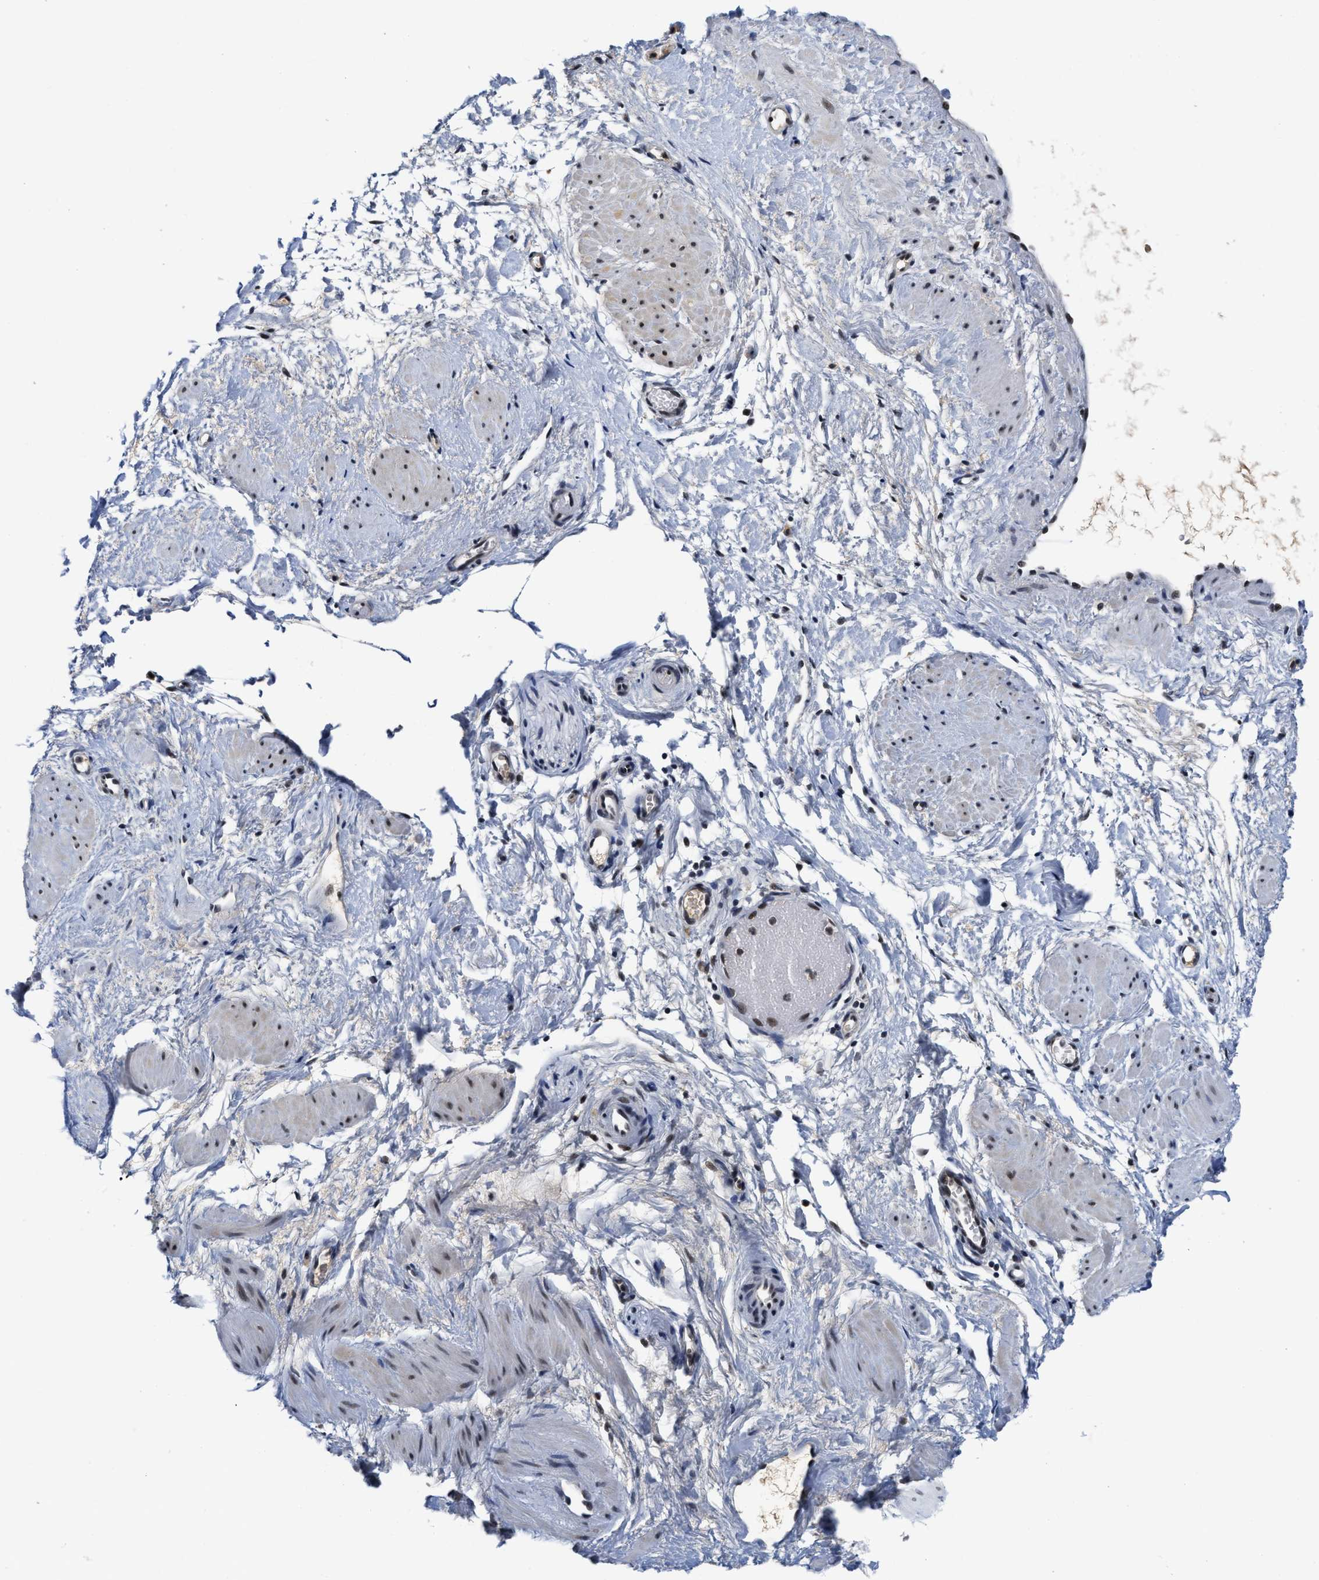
{"staining": {"intensity": "moderate", "quantity": "25%-75%", "location": "nuclear"}, "tissue": "adipose tissue", "cell_type": "Adipocytes", "image_type": "normal", "snomed": [{"axis": "morphology", "description": "Normal tissue, NOS"}, {"axis": "topography", "description": "Soft tissue"}], "caption": "Immunohistochemical staining of benign human adipose tissue reveals medium levels of moderate nuclear staining in about 25%-75% of adipocytes.", "gene": "INIP", "patient": {"sex": "male", "age": 72}}